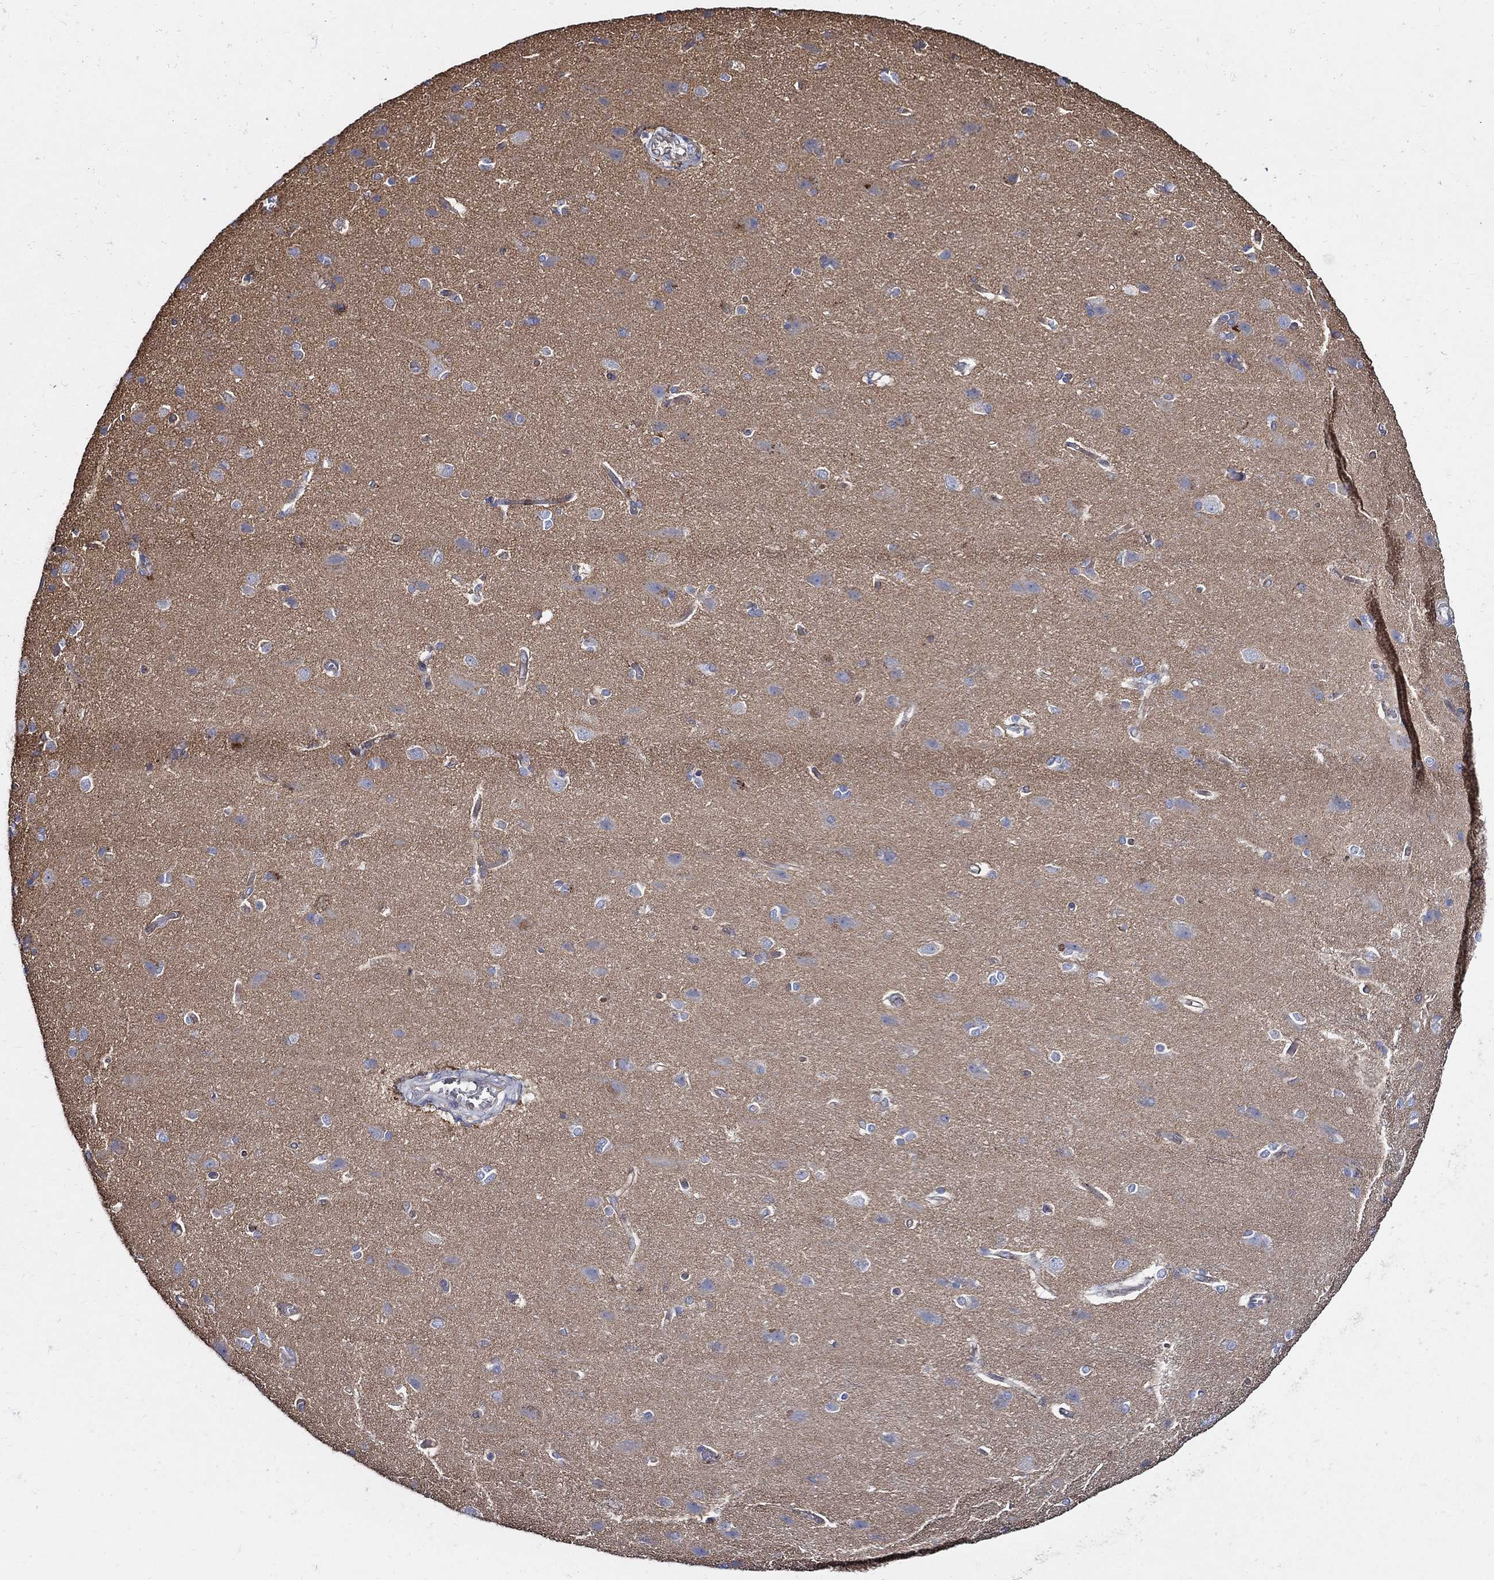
{"staining": {"intensity": "negative", "quantity": "none", "location": "none"}, "tissue": "cerebral cortex", "cell_type": "Endothelial cells", "image_type": "normal", "snomed": [{"axis": "morphology", "description": "Normal tissue, NOS"}, {"axis": "topography", "description": "Cerebral cortex"}], "caption": "IHC micrograph of unremarkable cerebral cortex: human cerebral cortex stained with DAB reveals no significant protein positivity in endothelial cells.", "gene": "APBB3", "patient": {"sex": "male", "age": 37}}